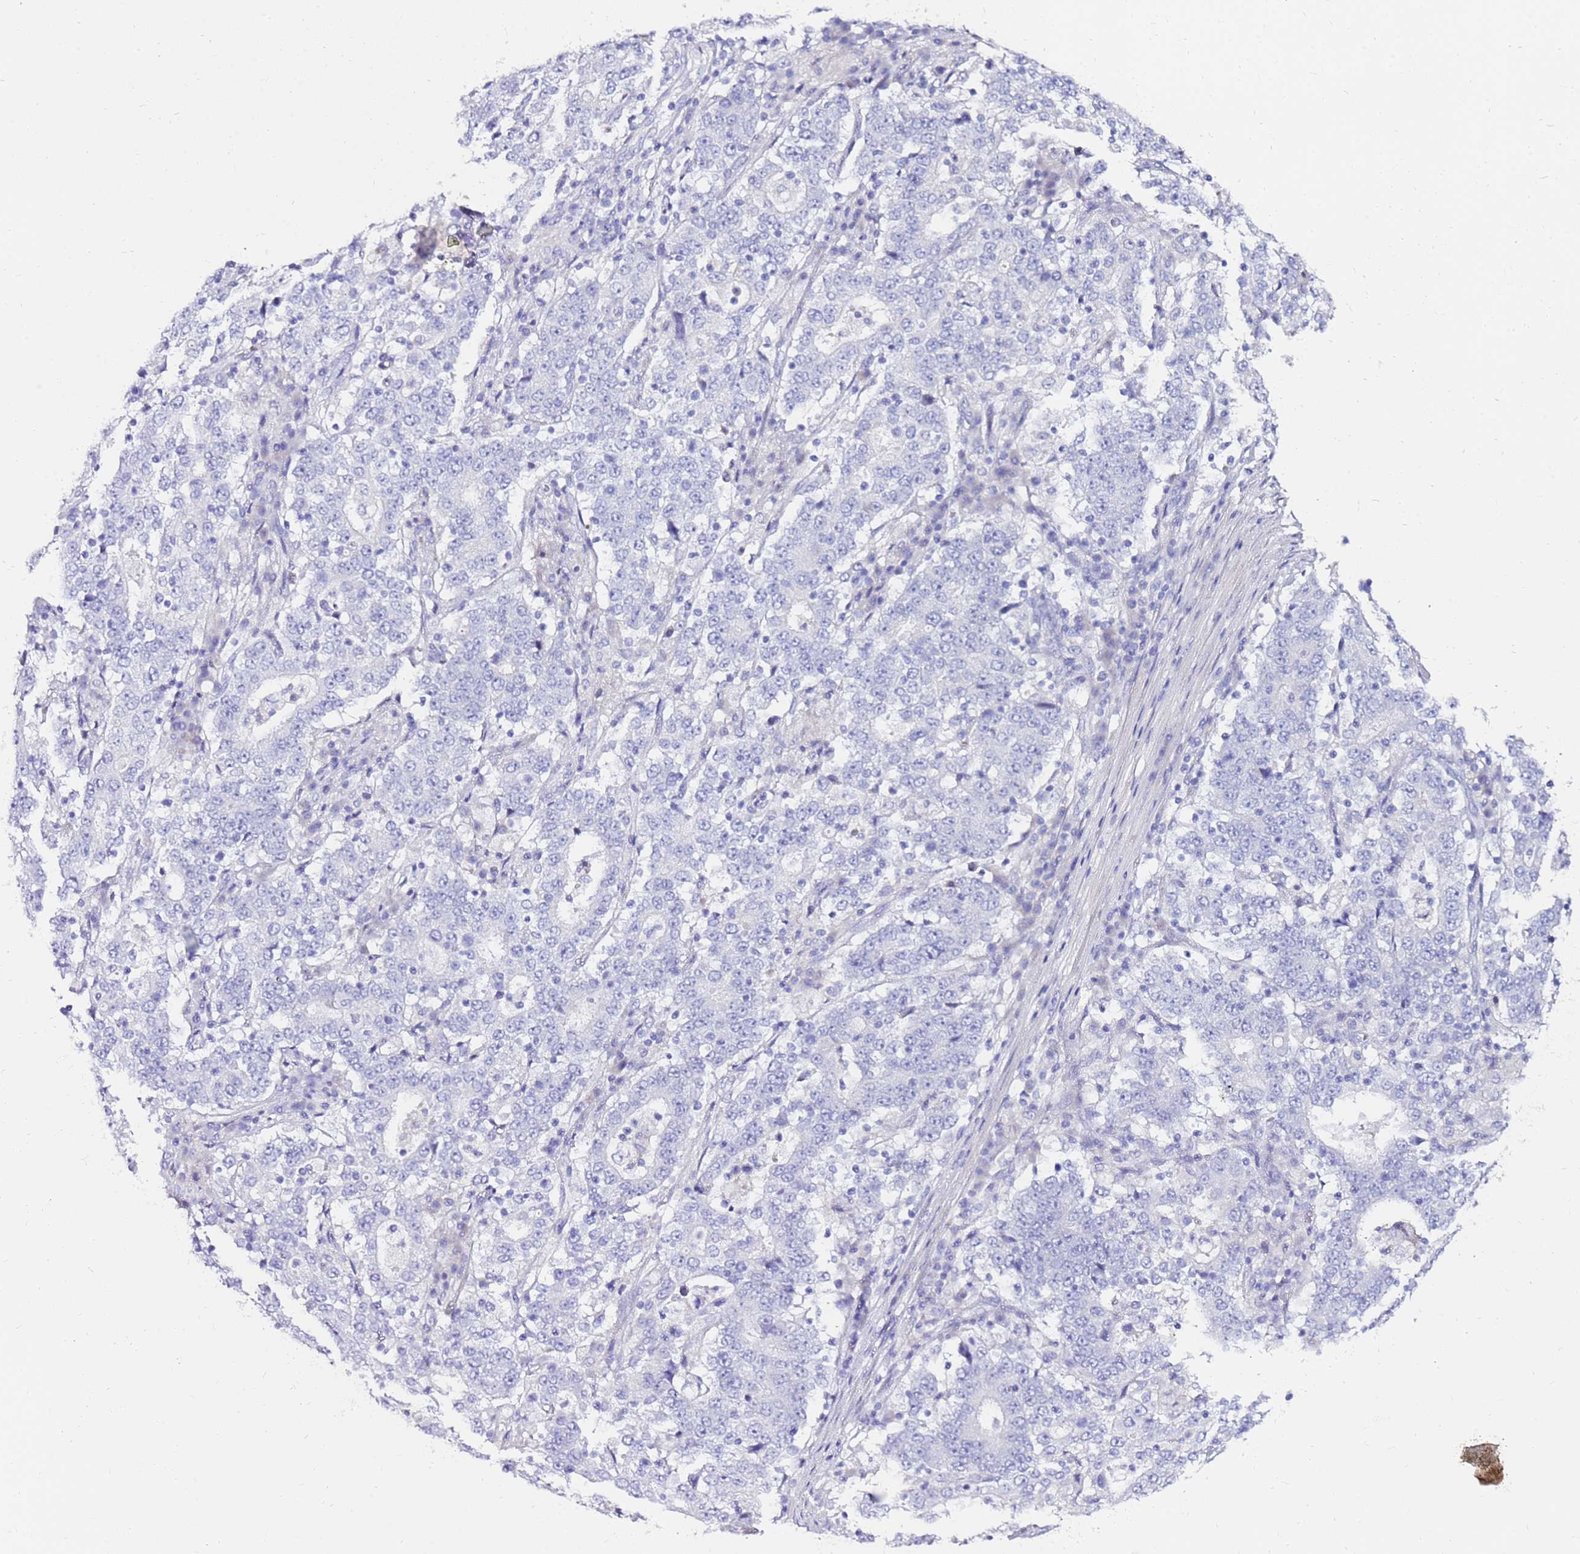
{"staining": {"intensity": "negative", "quantity": "none", "location": "none"}, "tissue": "stomach cancer", "cell_type": "Tumor cells", "image_type": "cancer", "snomed": [{"axis": "morphology", "description": "Adenocarcinoma, NOS"}, {"axis": "topography", "description": "Stomach"}], "caption": "IHC image of neoplastic tissue: adenocarcinoma (stomach) stained with DAB (3,3'-diaminobenzidine) exhibits no significant protein positivity in tumor cells.", "gene": "EVPLL", "patient": {"sex": "male", "age": 59}}